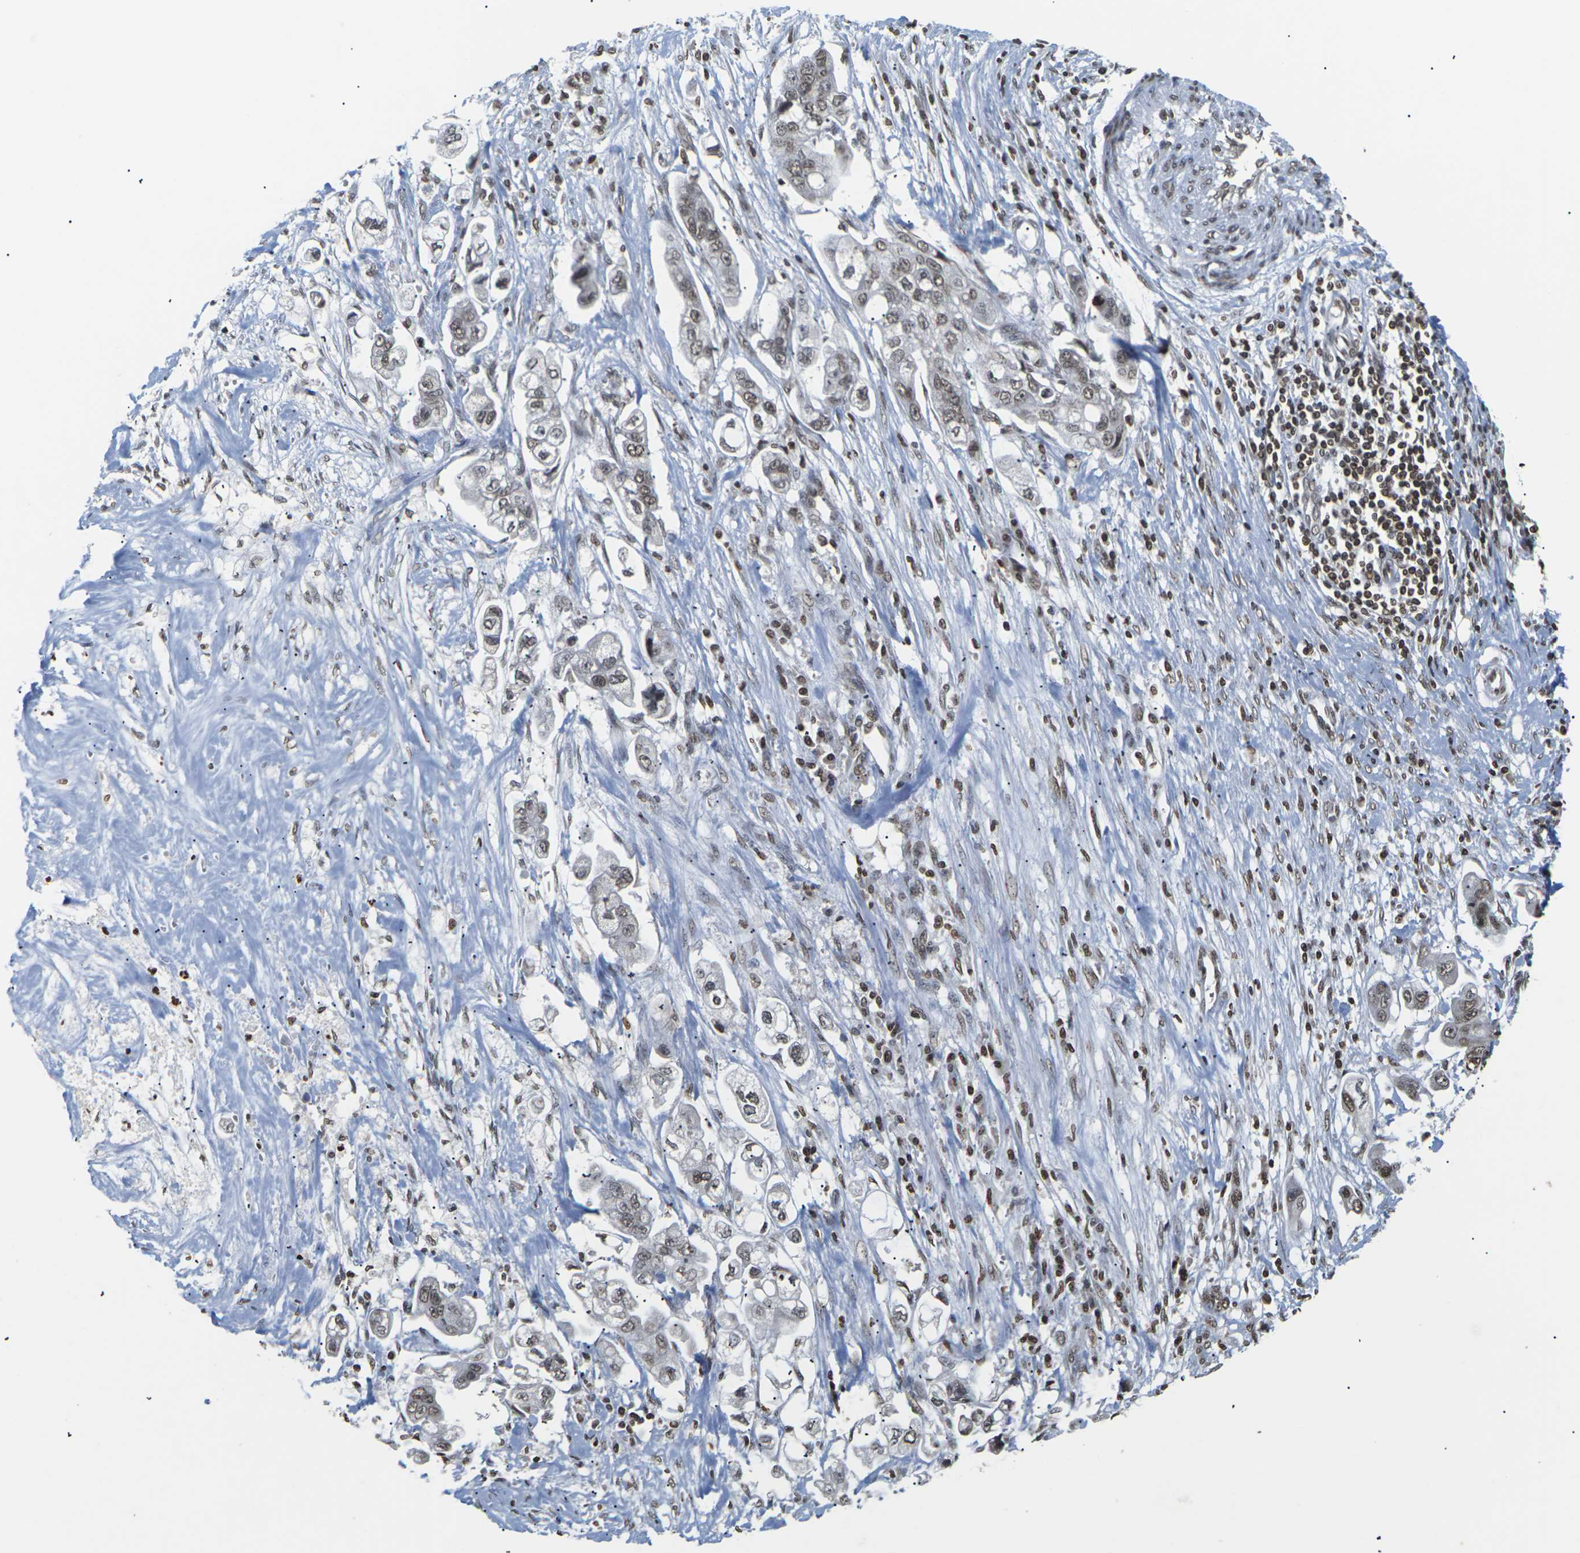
{"staining": {"intensity": "moderate", "quantity": ">75%", "location": "nuclear"}, "tissue": "stomach cancer", "cell_type": "Tumor cells", "image_type": "cancer", "snomed": [{"axis": "morphology", "description": "Adenocarcinoma, NOS"}, {"axis": "topography", "description": "Stomach"}], "caption": "DAB (3,3'-diaminobenzidine) immunohistochemical staining of human stomach adenocarcinoma demonstrates moderate nuclear protein staining in about >75% of tumor cells. Using DAB (brown) and hematoxylin (blue) stains, captured at high magnification using brightfield microscopy.", "gene": "ETV5", "patient": {"sex": "male", "age": 62}}